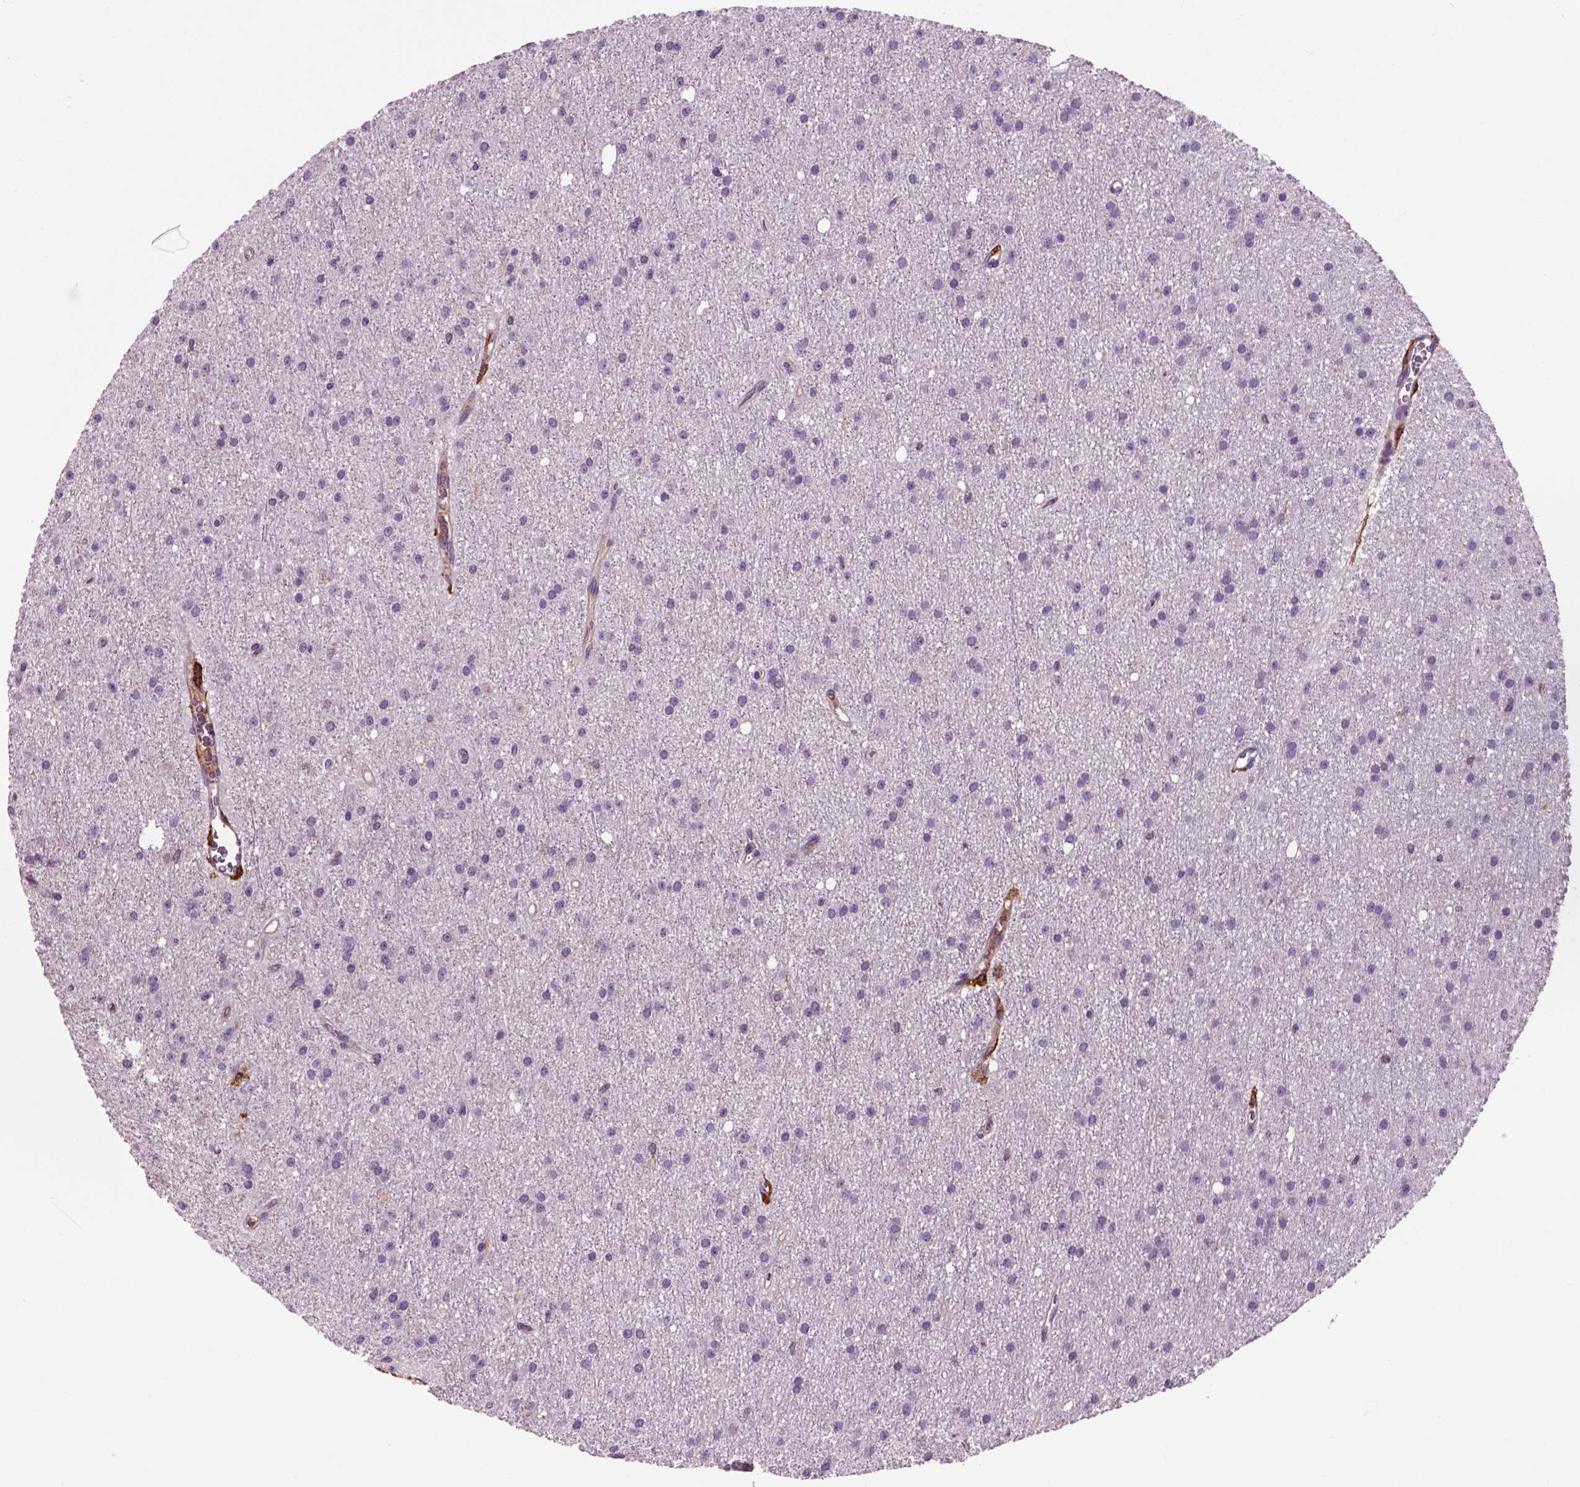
{"staining": {"intensity": "negative", "quantity": "none", "location": "none"}, "tissue": "glioma", "cell_type": "Tumor cells", "image_type": "cancer", "snomed": [{"axis": "morphology", "description": "Glioma, malignant, Low grade"}, {"axis": "topography", "description": "Brain"}], "caption": "The photomicrograph shows no significant positivity in tumor cells of glioma.", "gene": "CD14", "patient": {"sex": "male", "age": 27}}